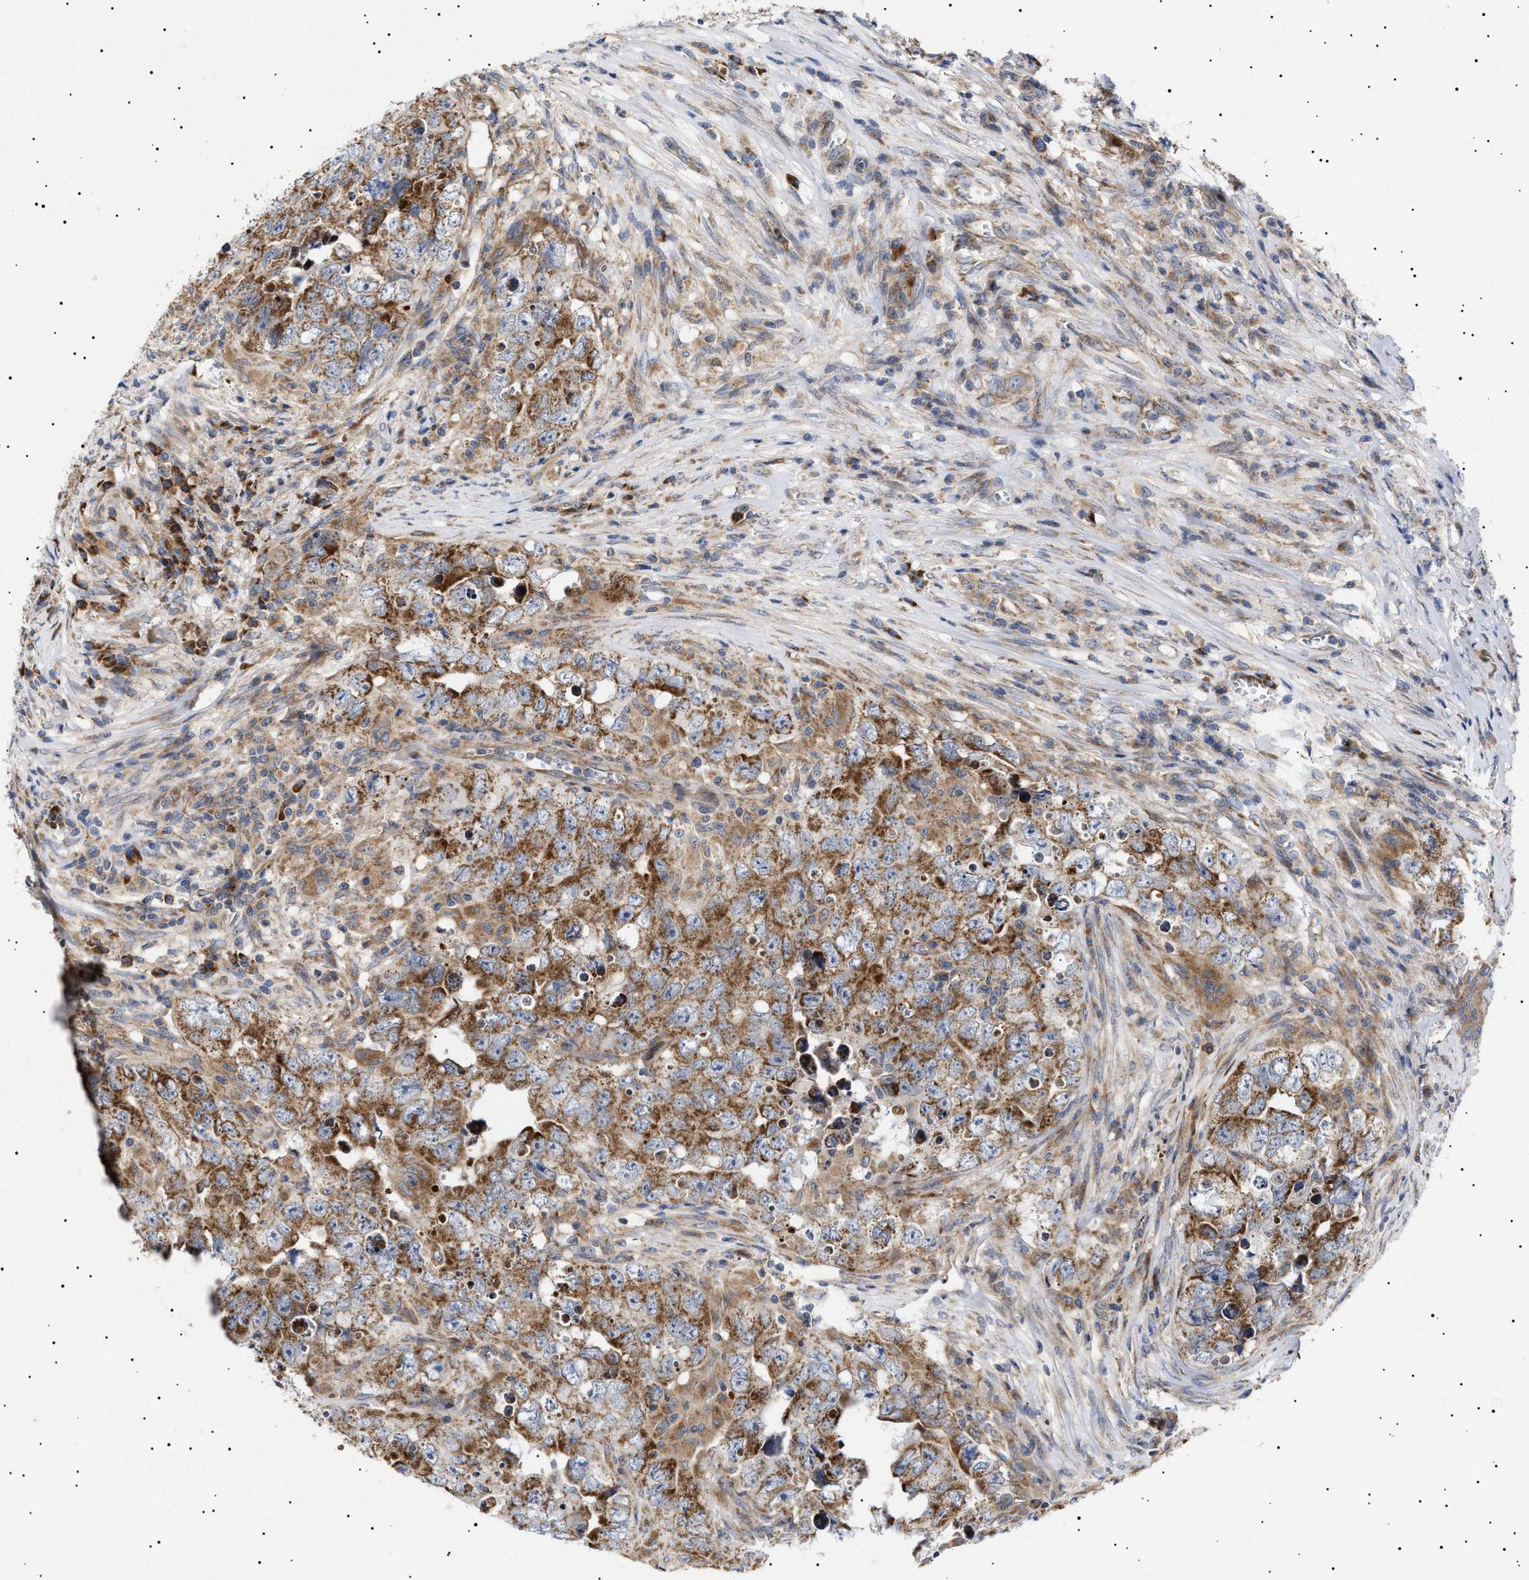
{"staining": {"intensity": "moderate", "quantity": ">75%", "location": "cytoplasmic/membranous"}, "tissue": "testis cancer", "cell_type": "Tumor cells", "image_type": "cancer", "snomed": [{"axis": "morphology", "description": "Seminoma, NOS"}, {"axis": "morphology", "description": "Carcinoma, Embryonal, NOS"}, {"axis": "topography", "description": "Testis"}], "caption": "Immunohistochemical staining of human testis cancer exhibits medium levels of moderate cytoplasmic/membranous protein positivity in about >75% of tumor cells. The staining is performed using DAB brown chromogen to label protein expression. The nuclei are counter-stained blue using hematoxylin.", "gene": "MRPL10", "patient": {"sex": "male", "age": 43}}